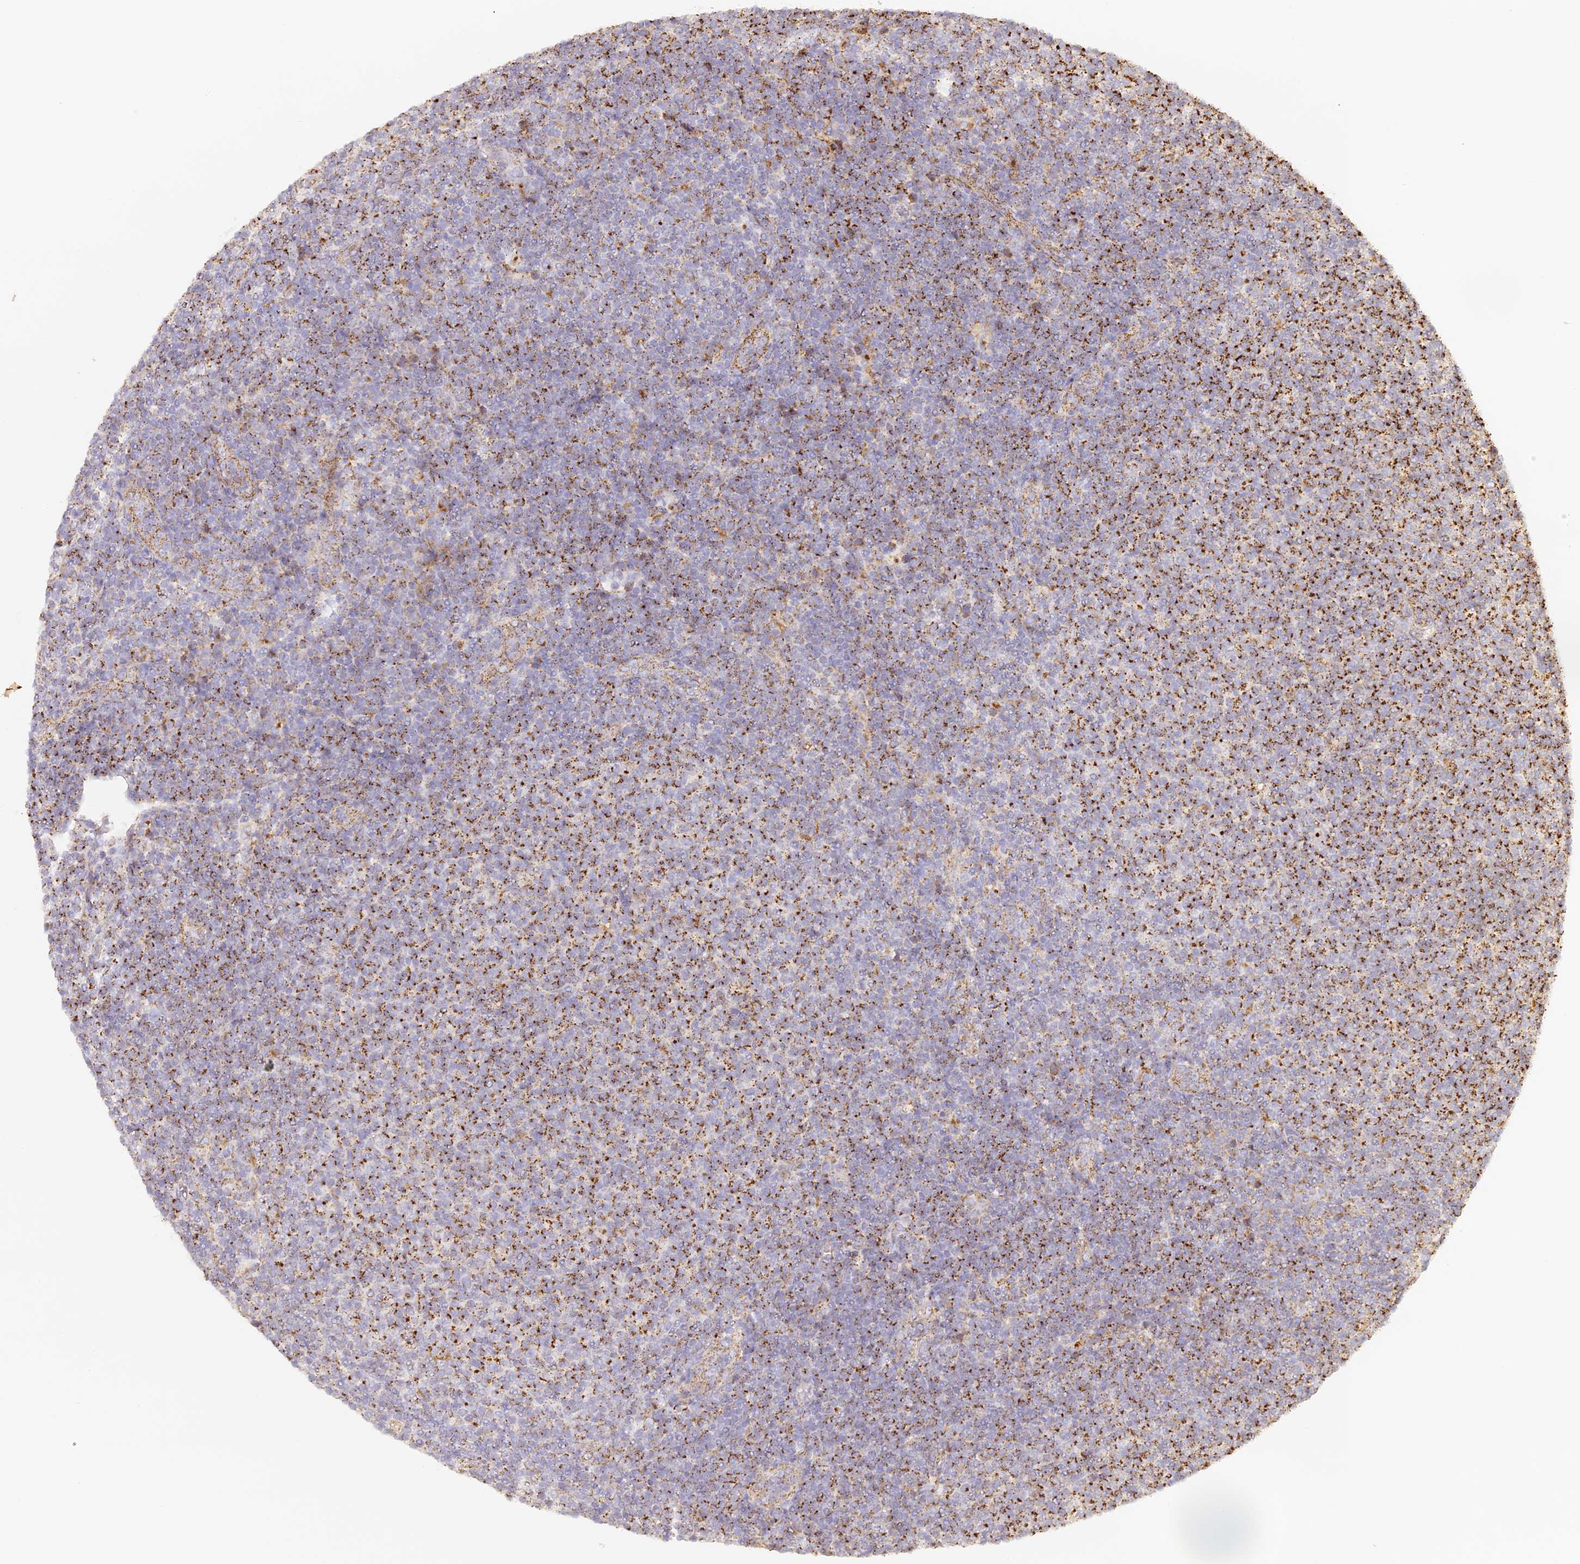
{"staining": {"intensity": "moderate", "quantity": ">75%", "location": "cytoplasmic/membranous"}, "tissue": "lymphoma", "cell_type": "Tumor cells", "image_type": "cancer", "snomed": [{"axis": "morphology", "description": "Malignant lymphoma, non-Hodgkin's type, Low grade"}, {"axis": "topography", "description": "Lymph node"}], "caption": "The immunohistochemical stain highlights moderate cytoplasmic/membranous positivity in tumor cells of low-grade malignant lymphoma, non-Hodgkin's type tissue.", "gene": "LAMP2", "patient": {"sex": "male", "age": 66}}